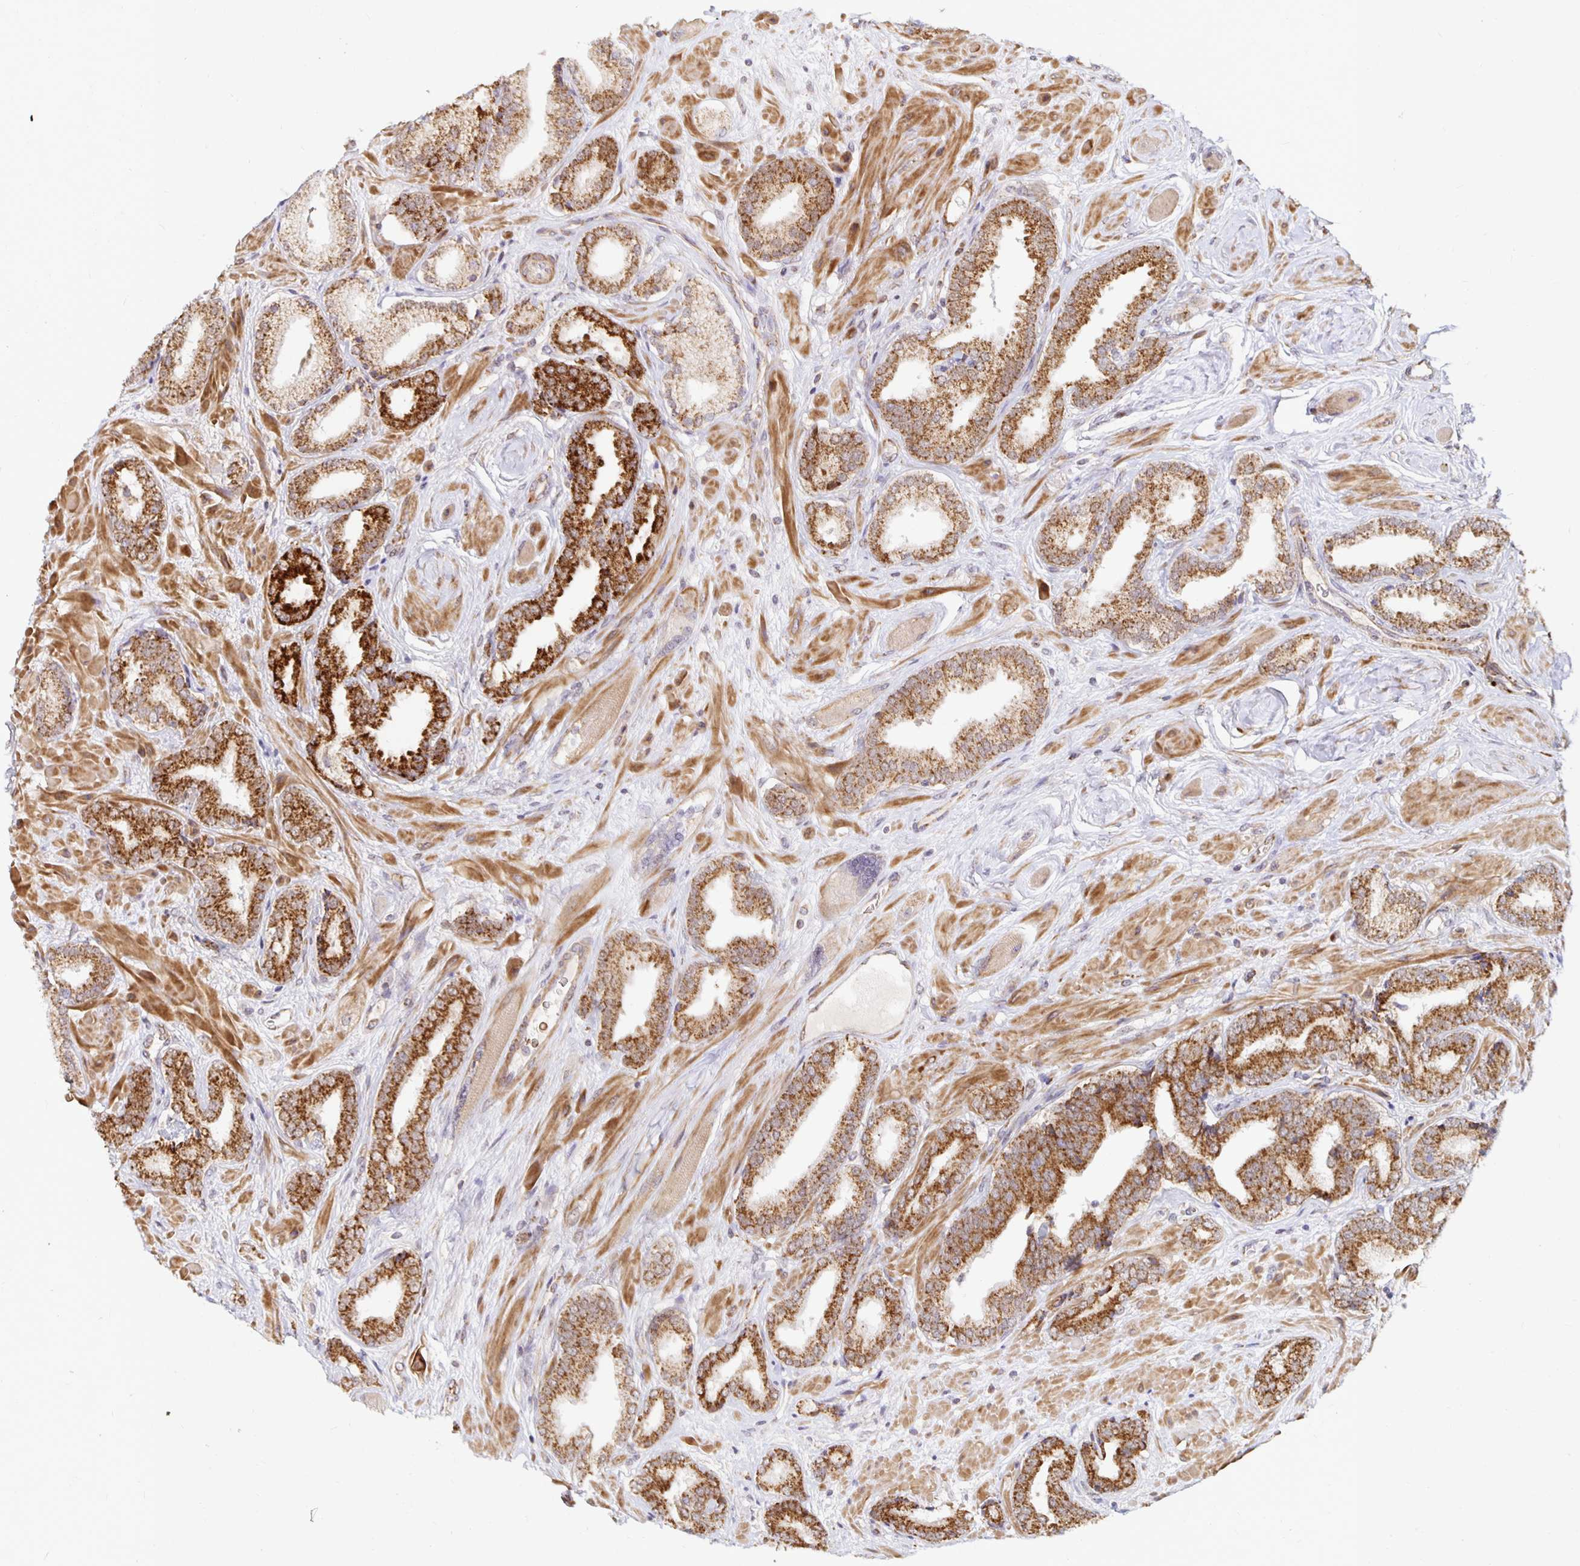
{"staining": {"intensity": "strong", "quantity": ">75%", "location": "cytoplasmic/membranous"}, "tissue": "prostate cancer", "cell_type": "Tumor cells", "image_type": "cancer", "snomed": [{"axis": "morphology", "description": "Adenocarcinoma, High grade"}, {"axis": "topography", "description": "Prostate"}], "caption": "Prostate cancer was stained to show a protein in brown. There is high levels of strong cytoplasmic/membranous staining in about >75% of tumor cells.", "gene": "MRPL28", "patient": {"sex": "male", "age": 56}}